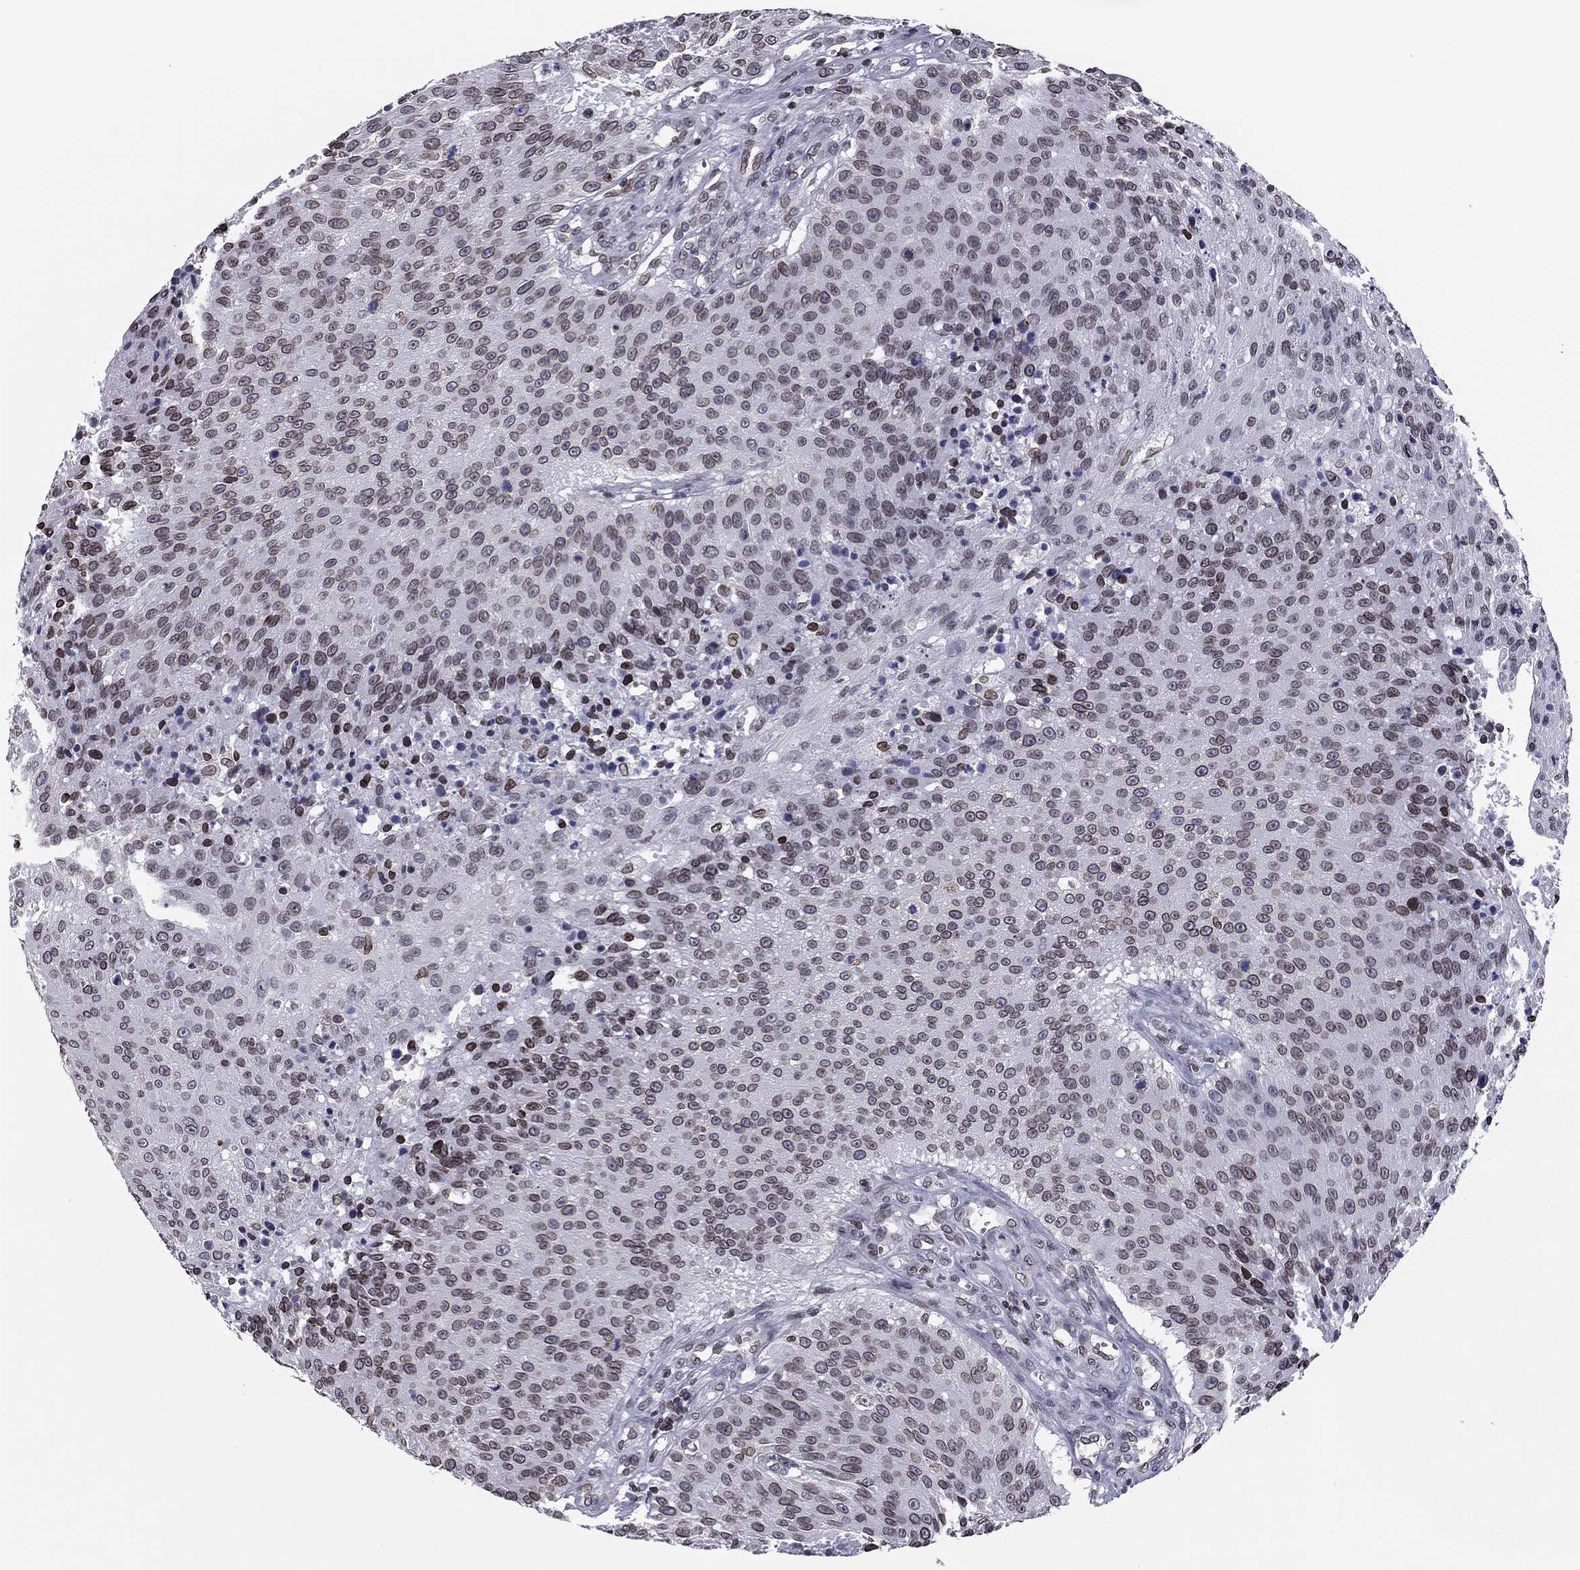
{"staining": {"intensity": "weak", "quantity": ">75%", "location": "nuclear"}, "tissue": "urothelial cancer", "cell_type": "Tumor cells", "image_type": "cancer", "snomed": [{"axis": "morphology", "description": "Urothelial carcinoma, NOS"}, {"axis": "topography", "description": "Urinary bladder"}], "caption": "IHC (DAB) staining of human urothelial cancer displays weak nuclear protein staining in approximately >75% of tumor cells.", "gene": "ESPL1", "patient": {"sex": "male", "age": 55}}